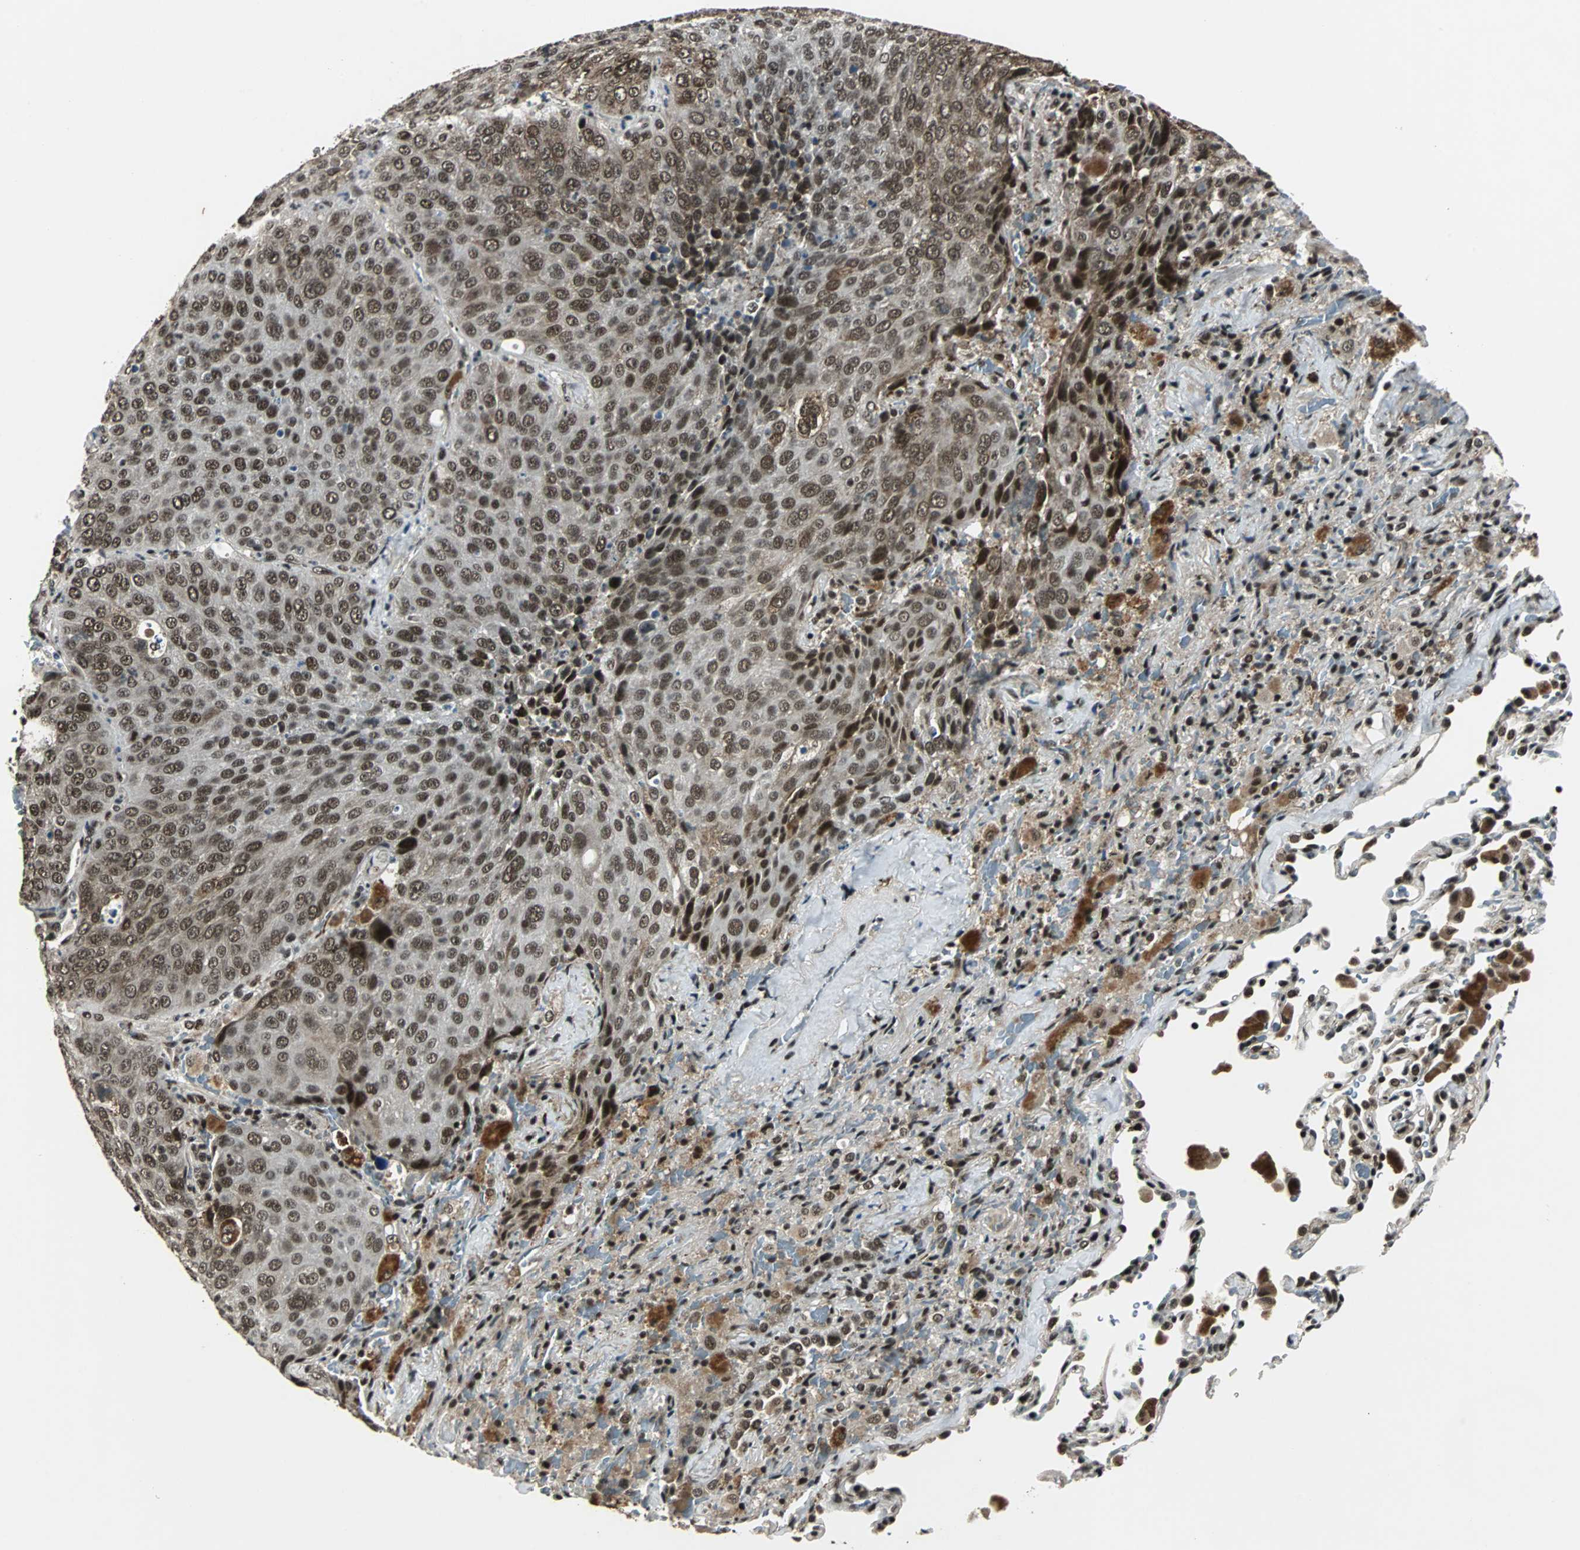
{"staining": {"intensity": "strong", "quantity": ">75%", "location": "nuclear"}, "tissue": "lung cancer", "cell_type": "Tumor cells", "image_type": "cancer", "snomed": [{"axis": "morphology", "description": "Squamous cell carcinoma, NOS"}, {"axis": "topography", "description": "Lung"}], "caption": "An immunohistochemistry (IHC) histopathology image of neoplastic tissue is shown. Protein staining in brown shows strong nuclear positivity in lung cancer within tumor cells.", "gene": "TAF5", "patient": {"sex": "male", "age": 54}}